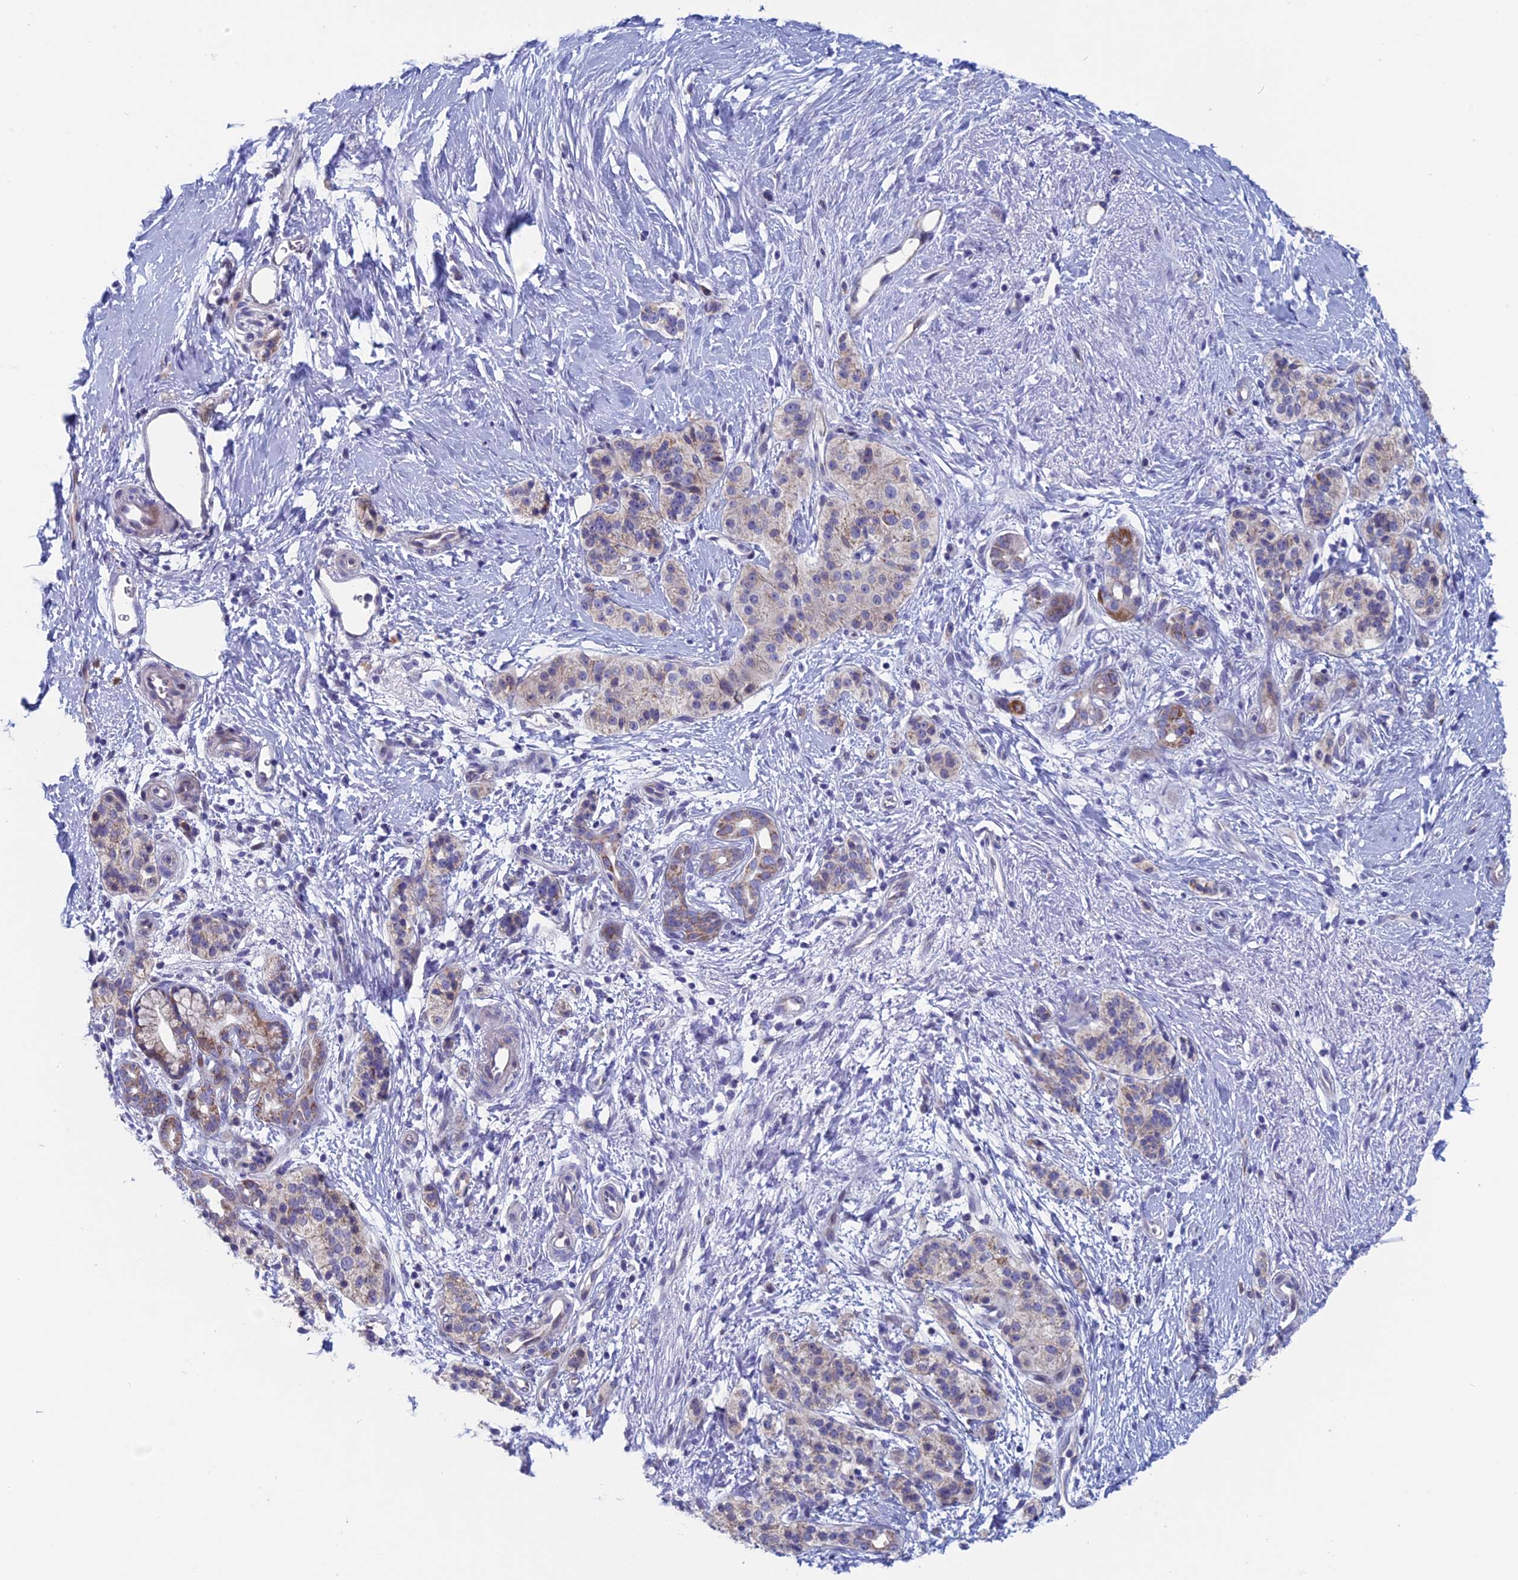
{"staining": {"intensity": "weak", "quantity": "25%-75%", "location": "cytoplasmic/membranous"}, "tissue": "pancreatic cancer", "cell_type": "Tumor cells", "image_type": "cancer", "snomed": [{"axis": "morphology", "description": "Adenocarcinoma, NOS"}, {"axis": "topography", "description": "Pancreas"}], "caption": "IHC (DAB (3,3'-diaminobenzidine)) staining of pancreatic cancer shows weak cytoplasmic/membranous protein staining in about 25%-75% of tumor cells.", "gene": "NIBAN3", "patient": {"sex": "male", "age": 50}}